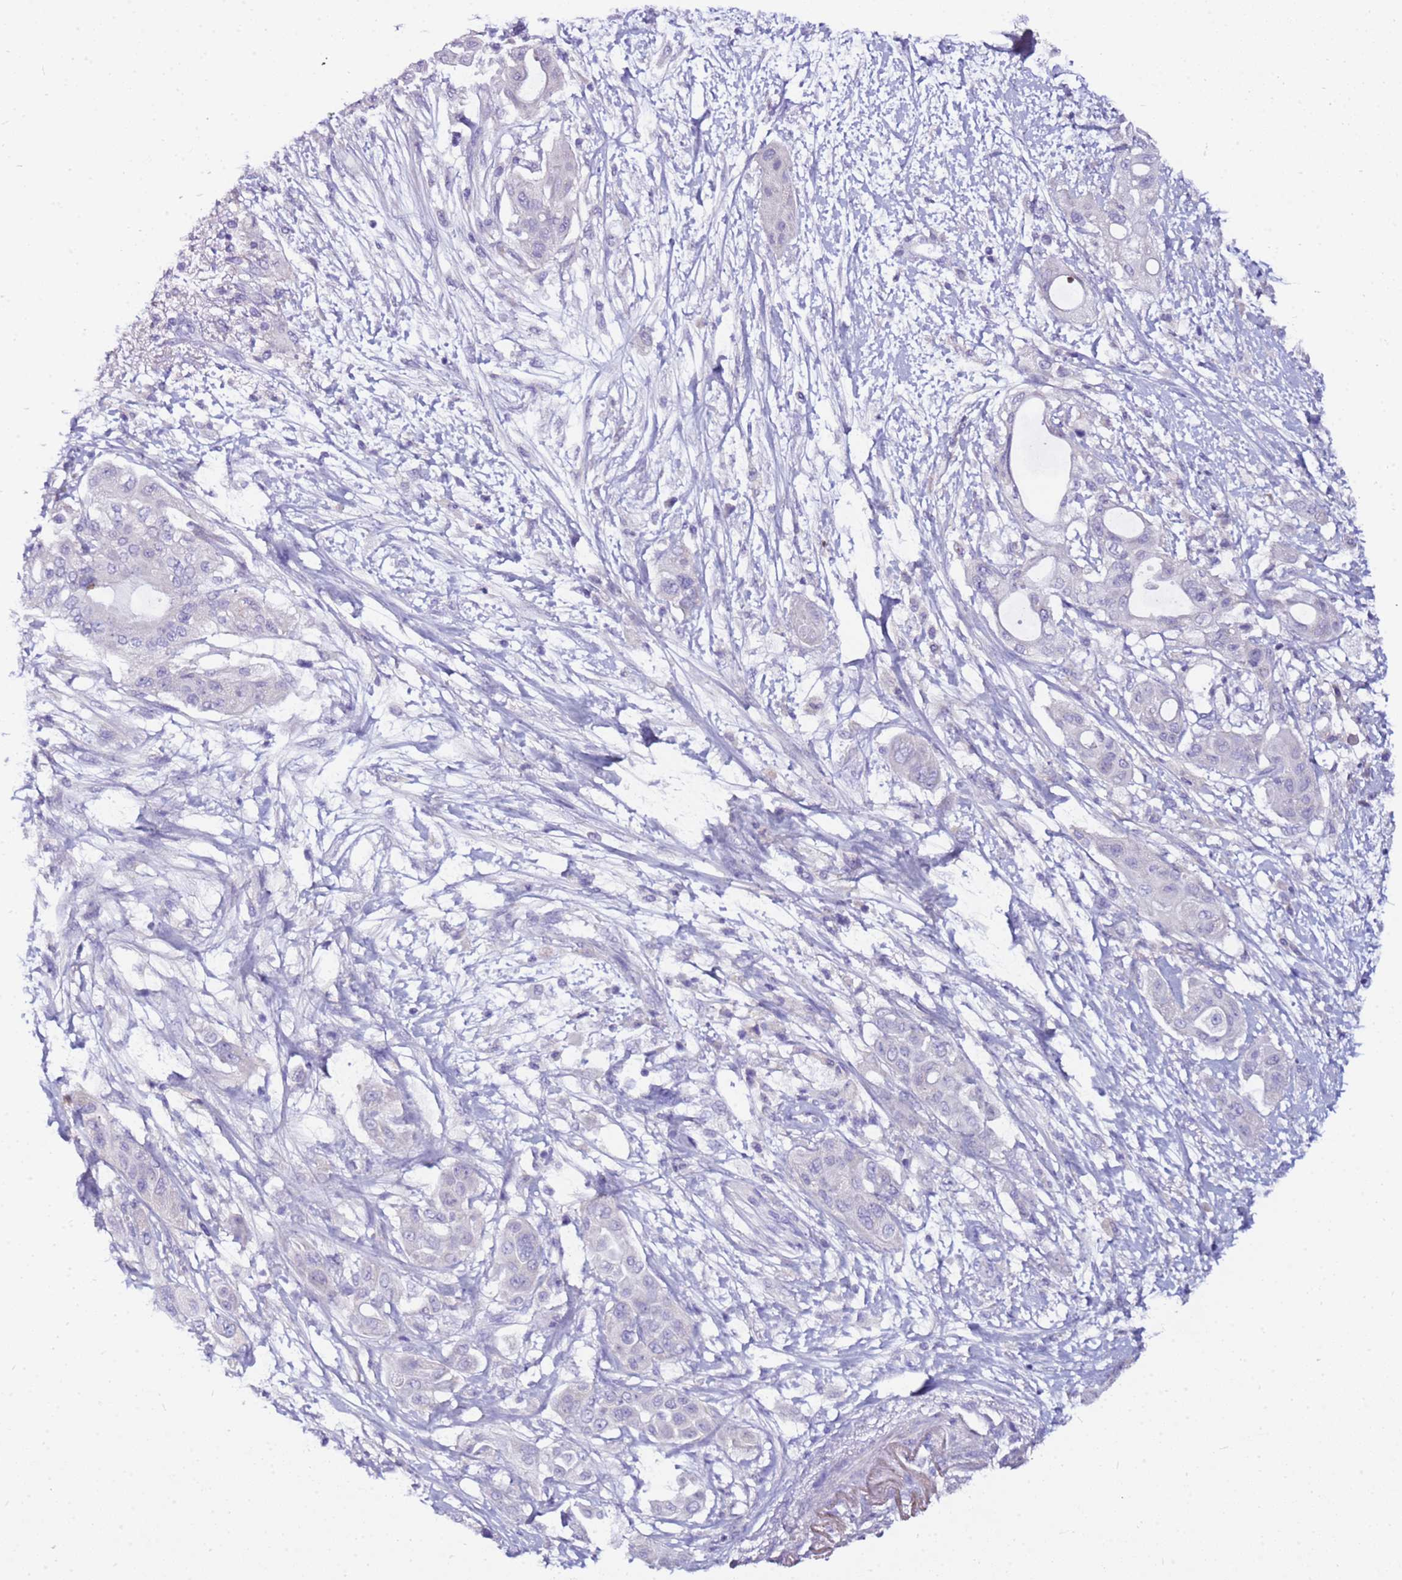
{"staining": {"intensity": "negative", "quantity": "none", "location": "none"}, "tissue": "pancreatic cancer", "cell_type": "Tumor cells", "image_type": "cancer", "snomed": [{"axis": "morphology", "description": "Adenocarcinoma, NOS"}, {"axis": "topography", "description": "Pancreas"}], "caption": "Tumor cells show no significant protein expression in pancreatic cancer.", "gene": "DCDC2B", "patient": {"sex": "male", "age": 68}}